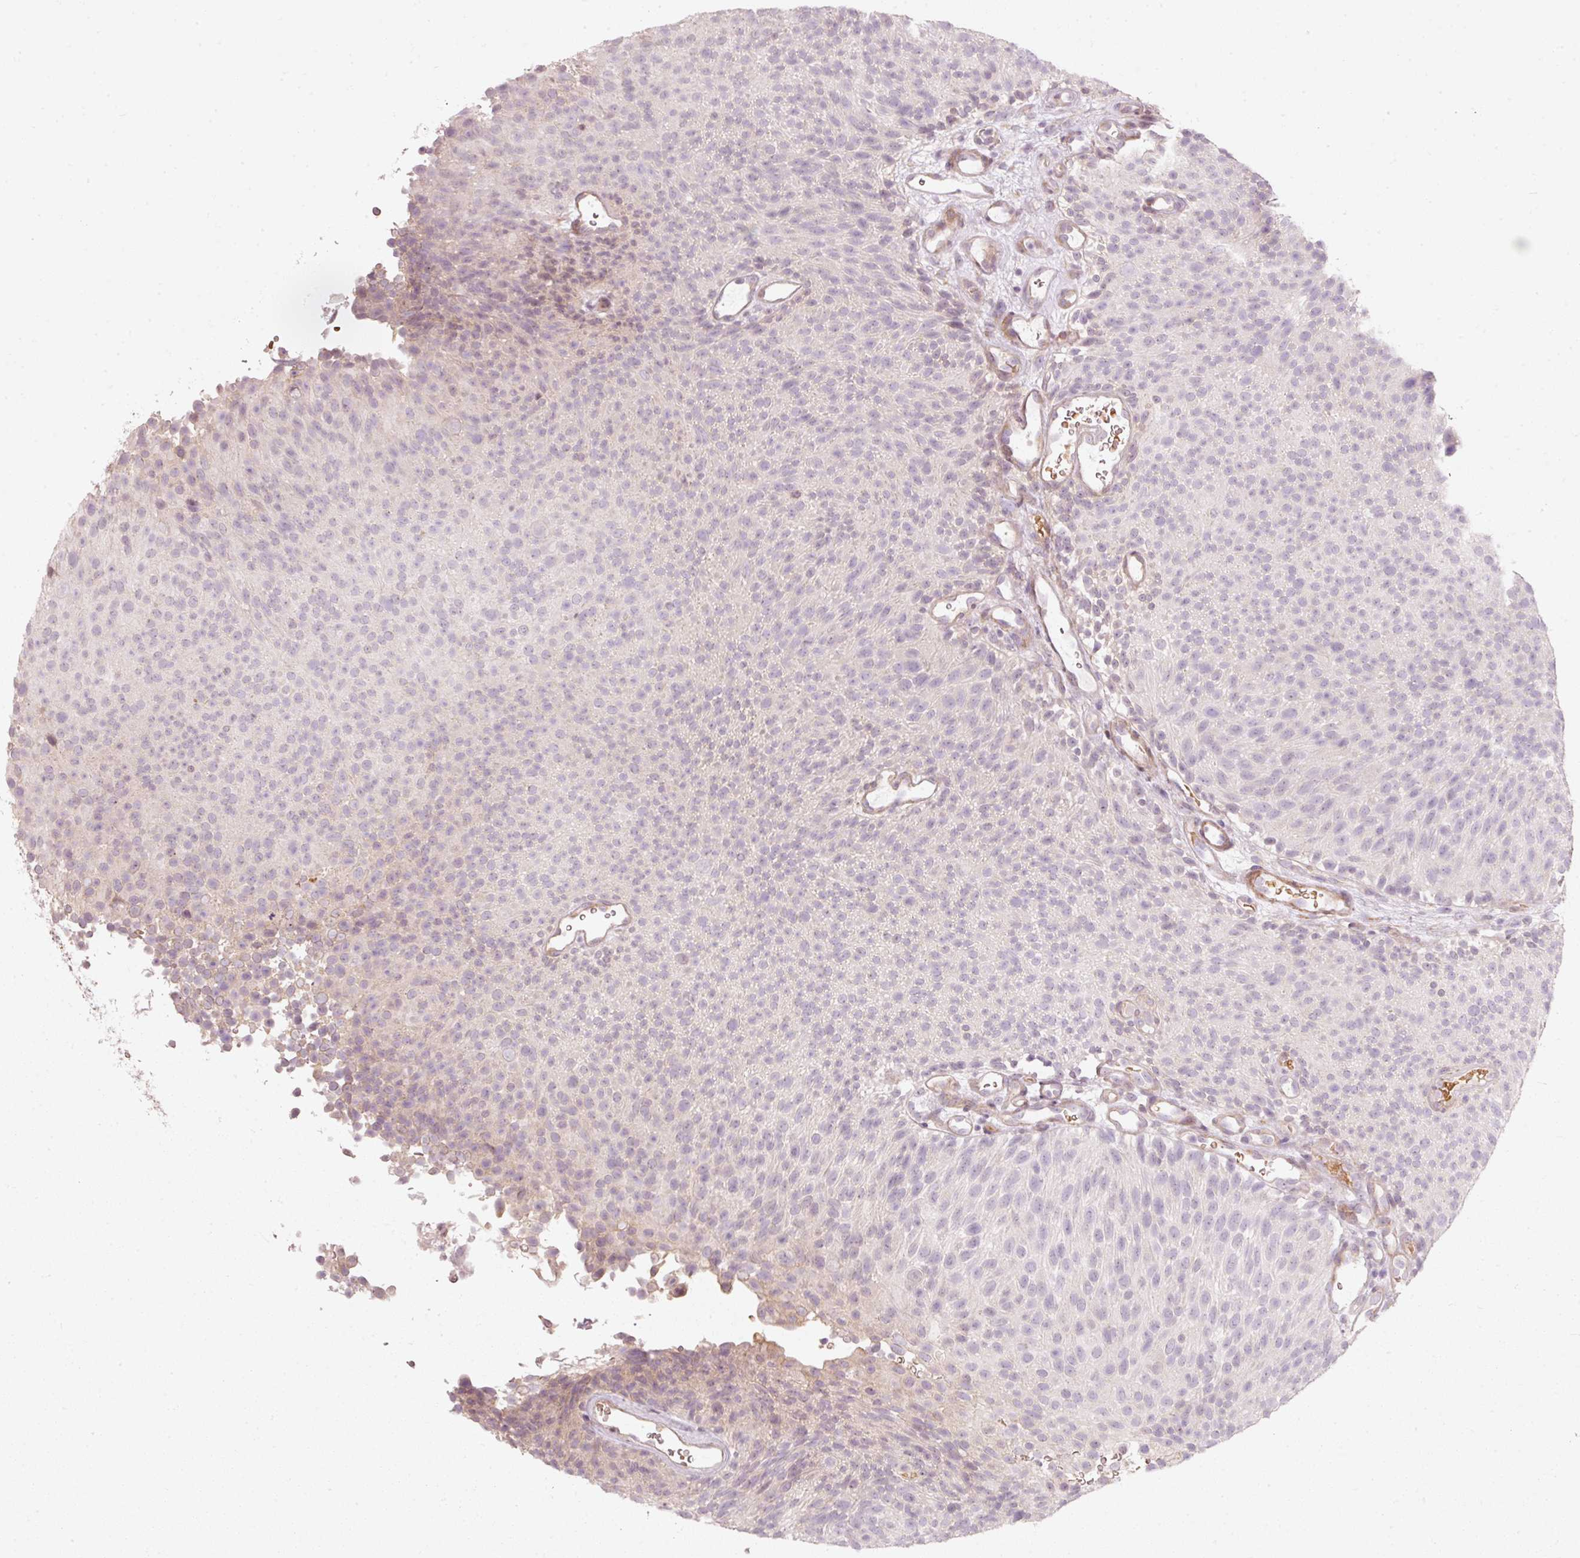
{"staining": {"intensity": "negative", "quantity": "none", "location": "none"}, "tissue": "urothelial cancer", "cell_type": "Tumor cells", "image_type": "cancer", "snomed": [{"axis": "morphology", "description": "Urothelial carcinoma, Low grade"}, {"axis": "topography", "description": "Urinary bladder"}], "caption": "Immunohistochemical staining of human urothelial cancer shows no significant expression in tumor cells.", "gene": "KCNQ1", "patient": {"sex": "male", "age": 78}}